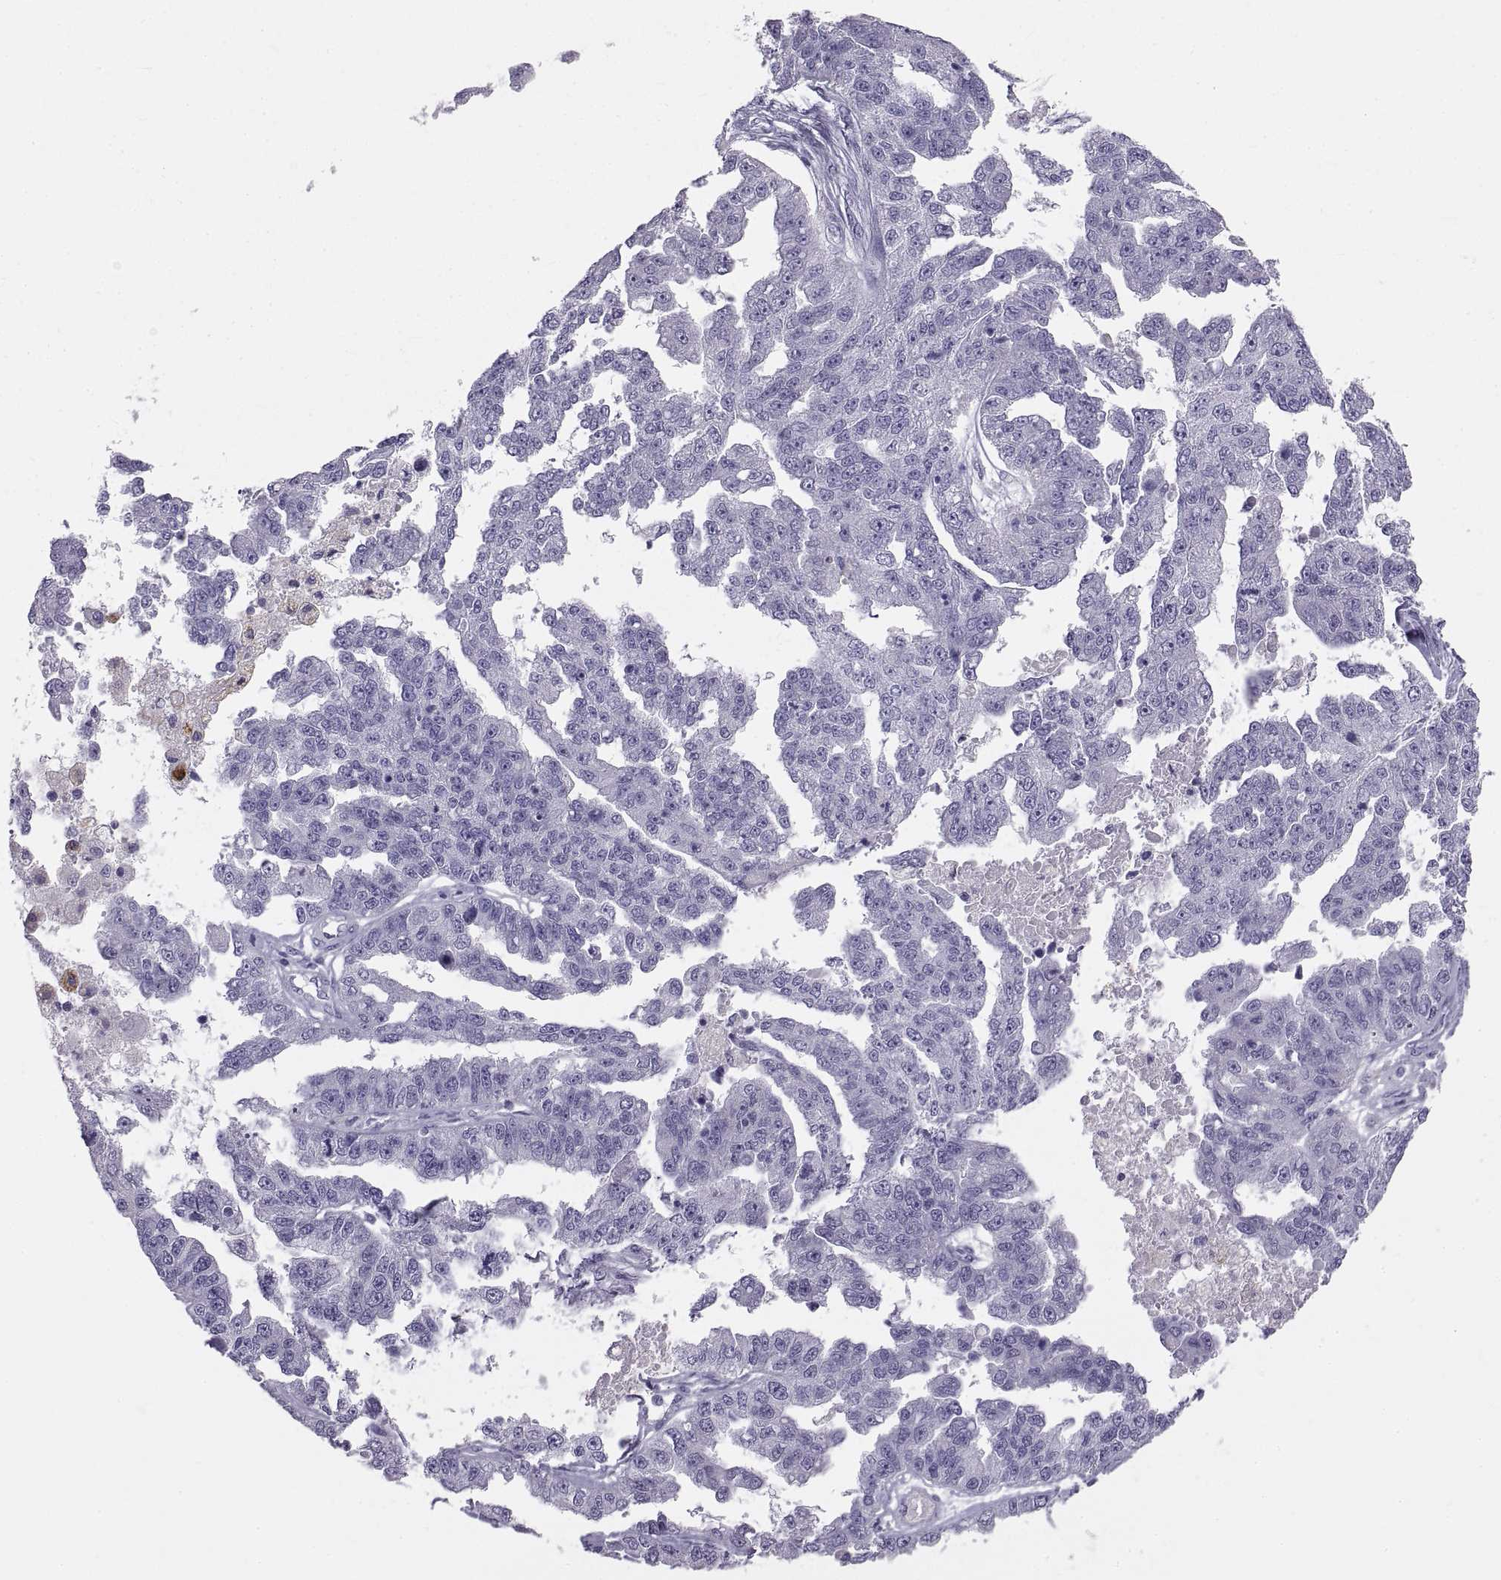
{"staining": {"intensity": "negative", "quantity": "none", "location": "none"}, "tissue": "ovarian cancer", "cell_type": "Tumor cells", "image_type": "cancer", "snomed": [{"axis": "morphology", "description": "Cystadenocarcinoma, serous, NOS"}, {"axis": "topography", "description": "Ovary"}], "caption": "Immunohistochemical staining of ovarian cancer demonstrates no significant staining in tumor cells. Nuclei are stained in blue.", "gene": "CRYBB3", "patient": {"sex": "female", "age": 58}}